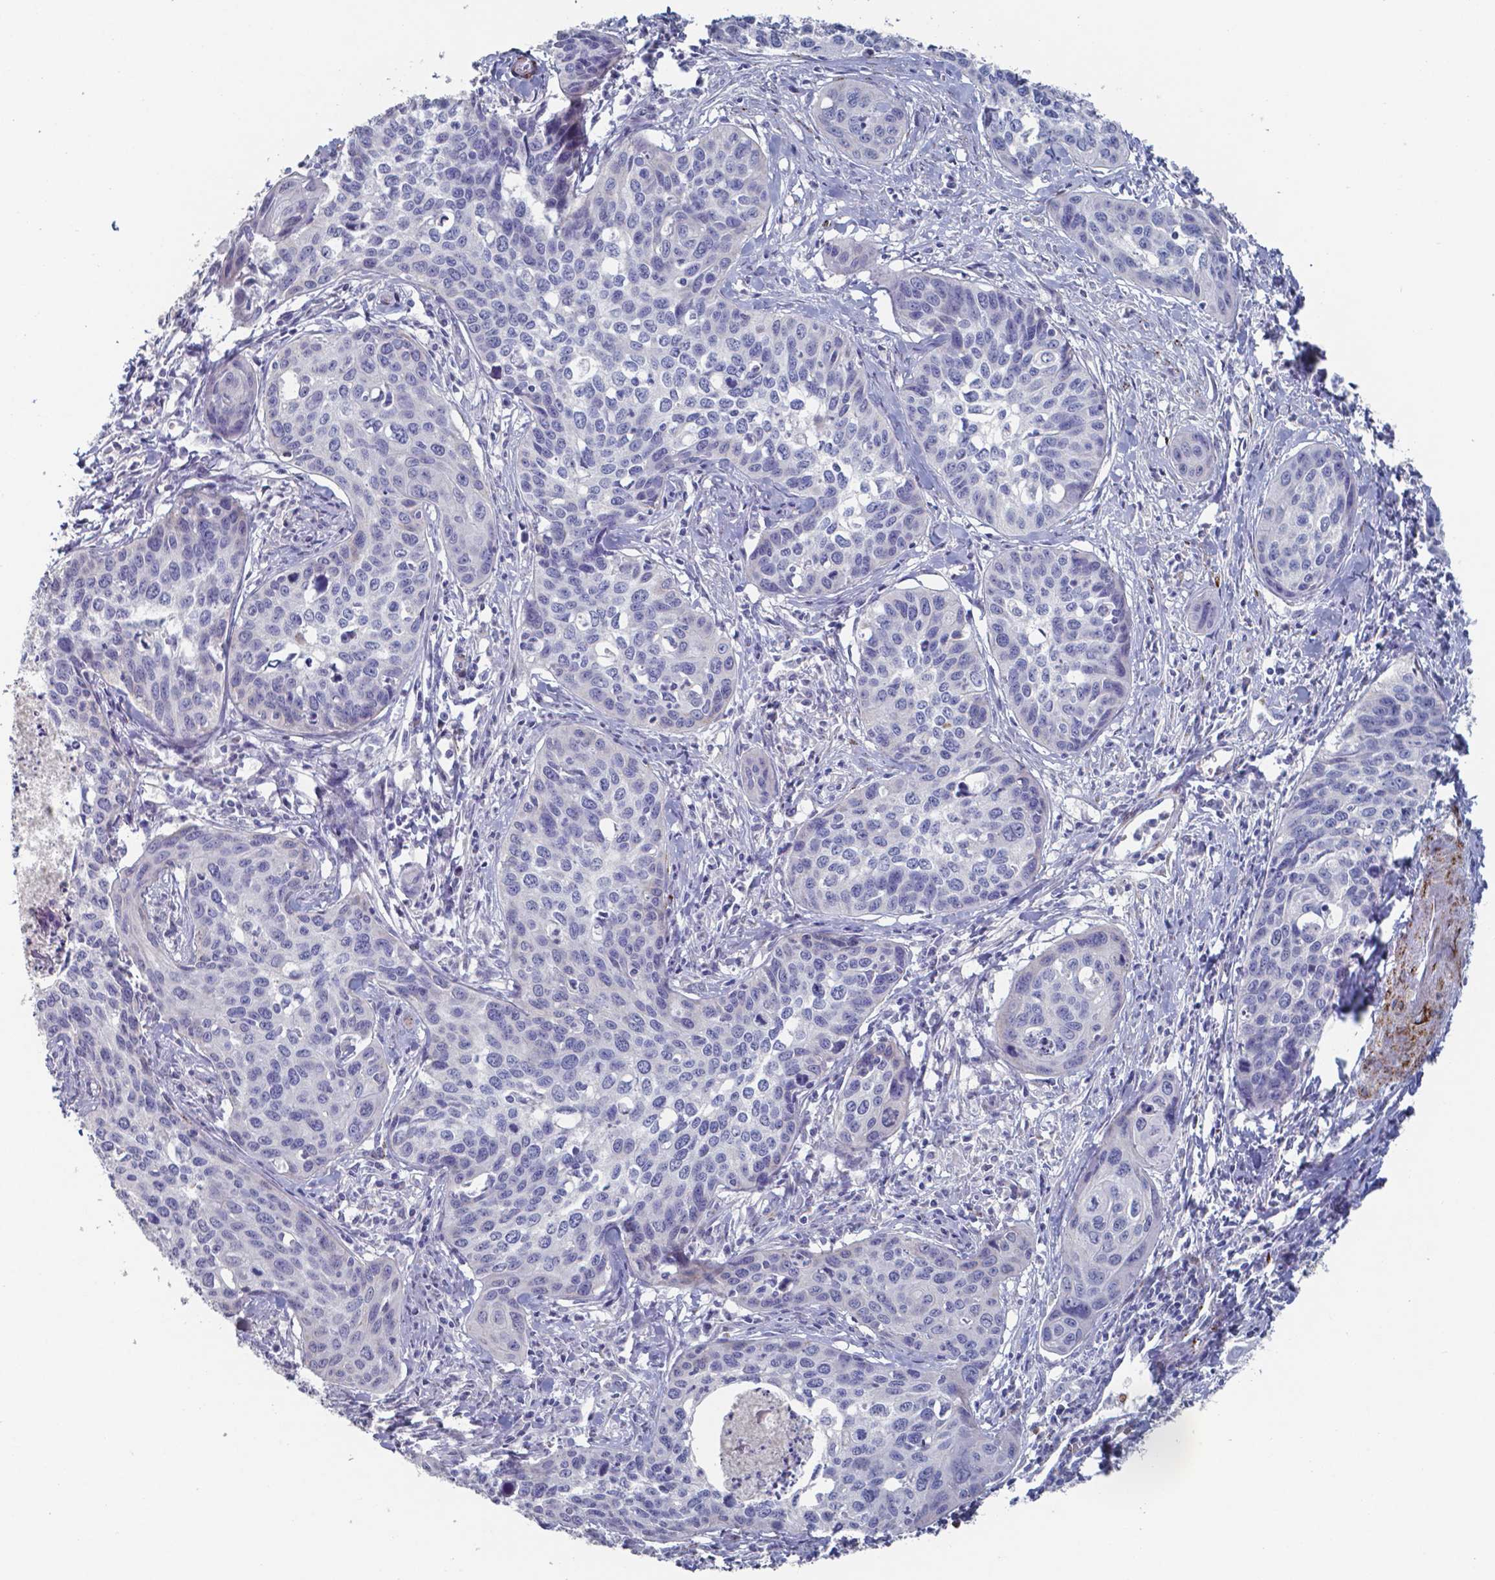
{"staining": {"intensity": "negative", "quantity": "none", "location": "none"}, "tissue": "cervical cancer", "cell_type": "Tumor cells", "image_type": "cancer", "snomed": [{"axis": "morphology", "description": "Squamous cell carcinoma, NOS"}, {"axis": "topography", "description": "Cervix"}], "caption": "Immunohistochemistry micrograph of human cervical cancer (squamous cell carcinoma) stained for a protein (brown), which demonstrates no staining in tumor cells.", "gene": "PLA2R1", "patient": {"sex": "female", "age": 31}}